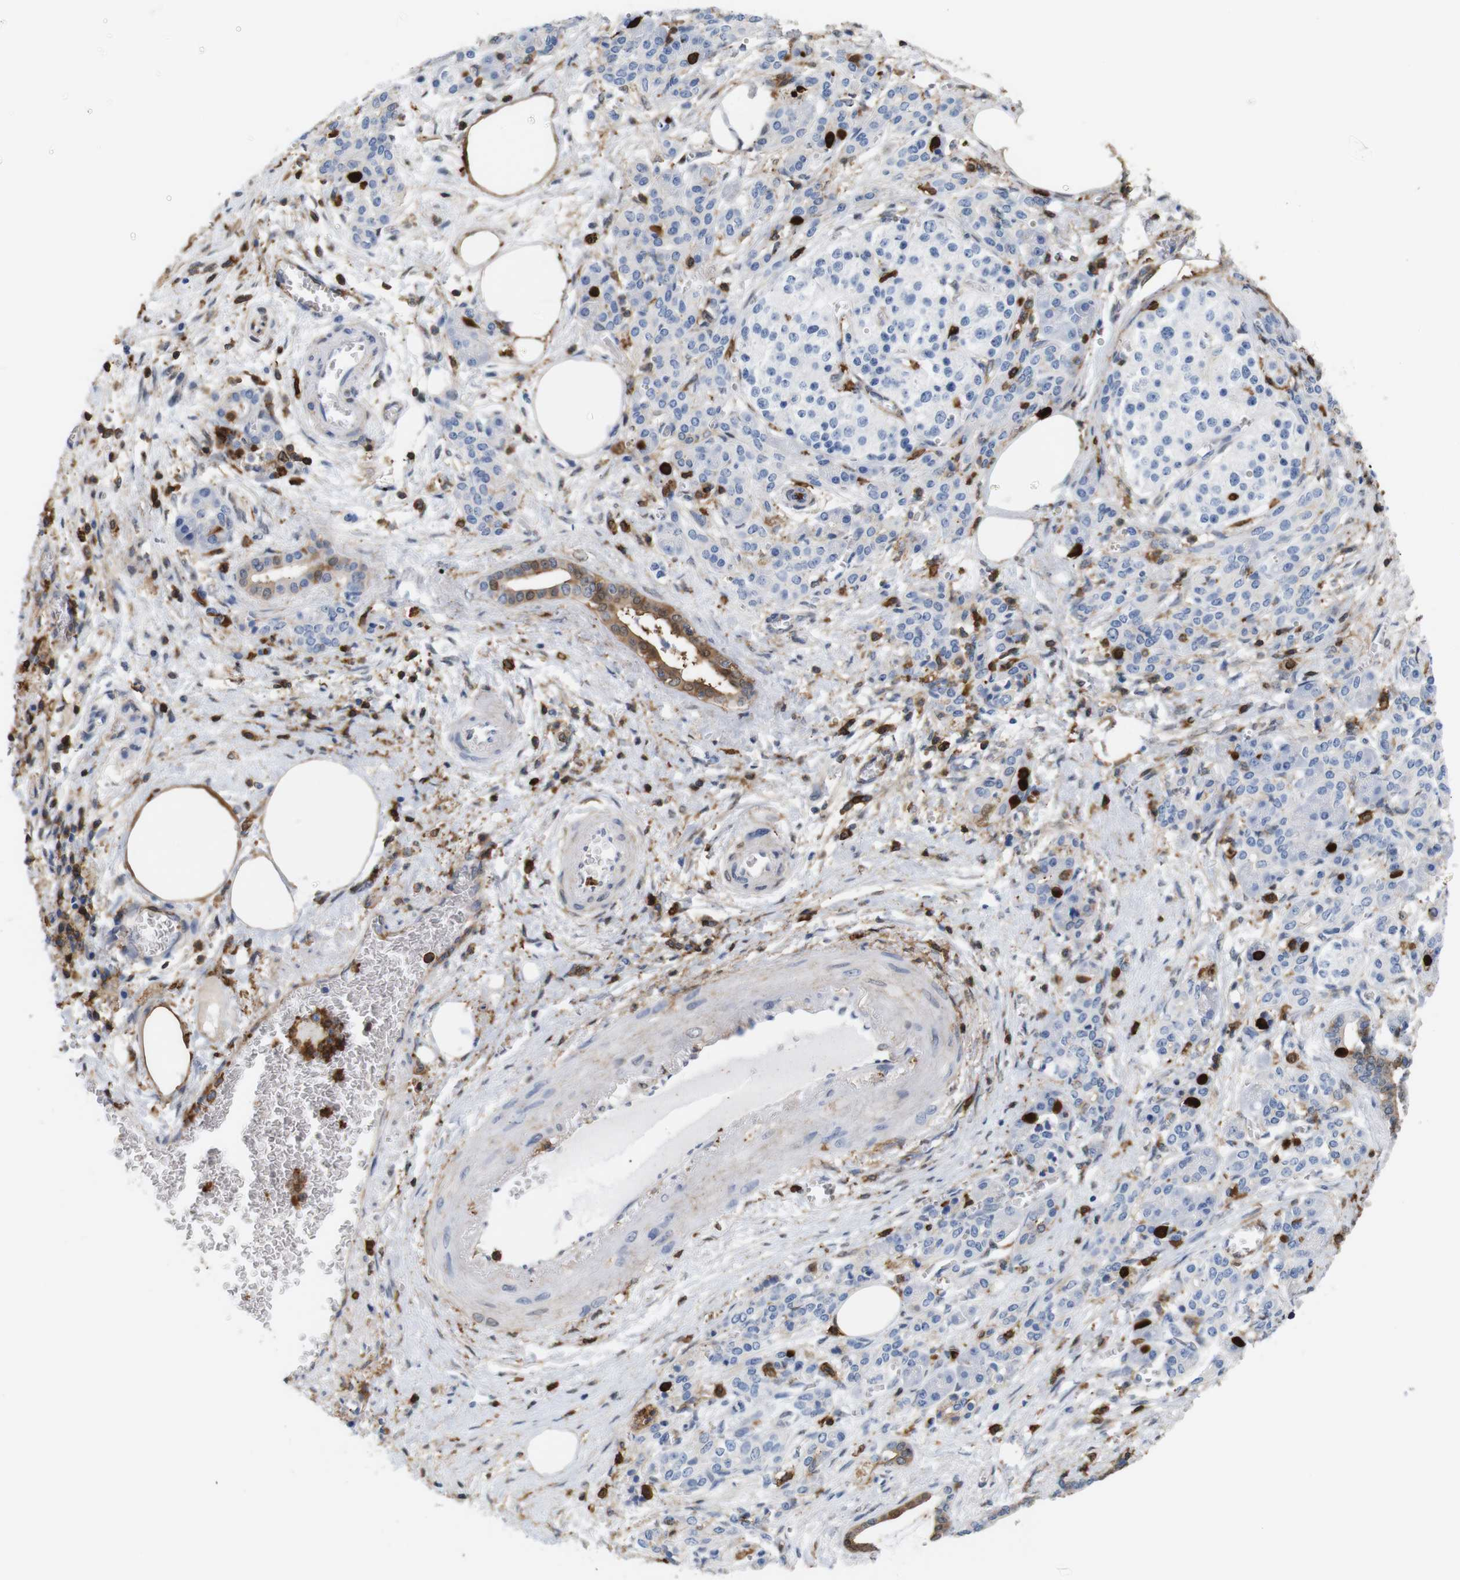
{"staining": {"intensity": "negative", "quantity": "none", "location": "none"}, "tissue": "pancreatic cancer", "cell_type": "Tumor cells", "image_type": "cancer", "snomed": [{"axis": "morphology", "description": "Adenocarcinoma, NOS"}, {"axis": "topography", "description": "Pancreas"}], "caption": "Protein analysis of pancreatic cancer shows no significant positivity in tumor cells.", "gene": "ANXA1", "patient": {"sex": "female", "age": 70}}